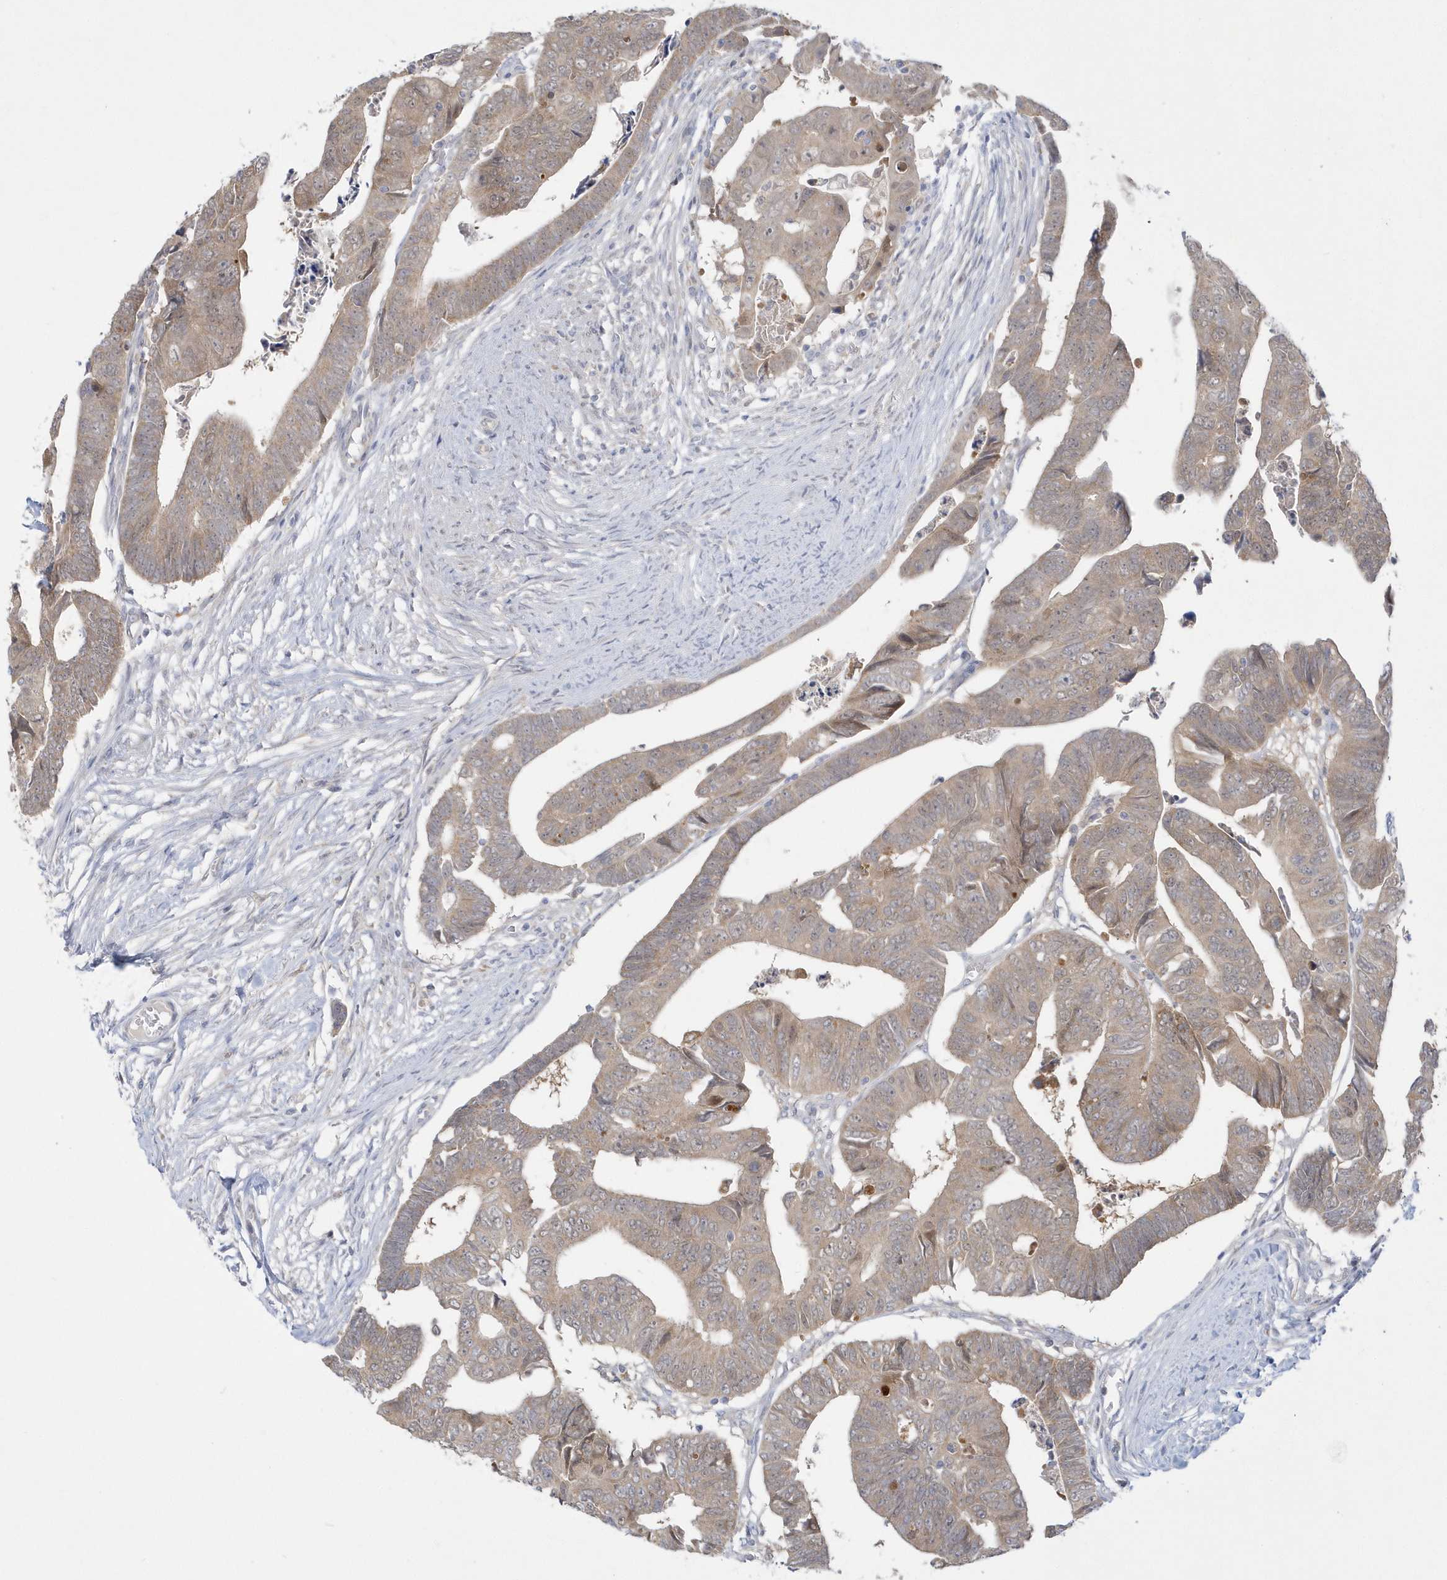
{"staining": {"intensity": "weak", "quantity": ">75%", "location": "cytoplasmic/membranous"}, "tissue": "colorectal cancer", "cell_type": "Tumor cells", "image_type": "cancer", "snomed": [{"axis": "morphology", "description": "Adenocarcinoma, NOS"}, {"axis": "topography", "description": "Rectum"}], "caption": "A micrograph of adenocarcinoma (colorectal) stained for a protein displays weak cytoplasmic/membranous brown staining in tumor cells.", "gene": "PCBD1", "patient": {"sex": "female", "age": 65}}